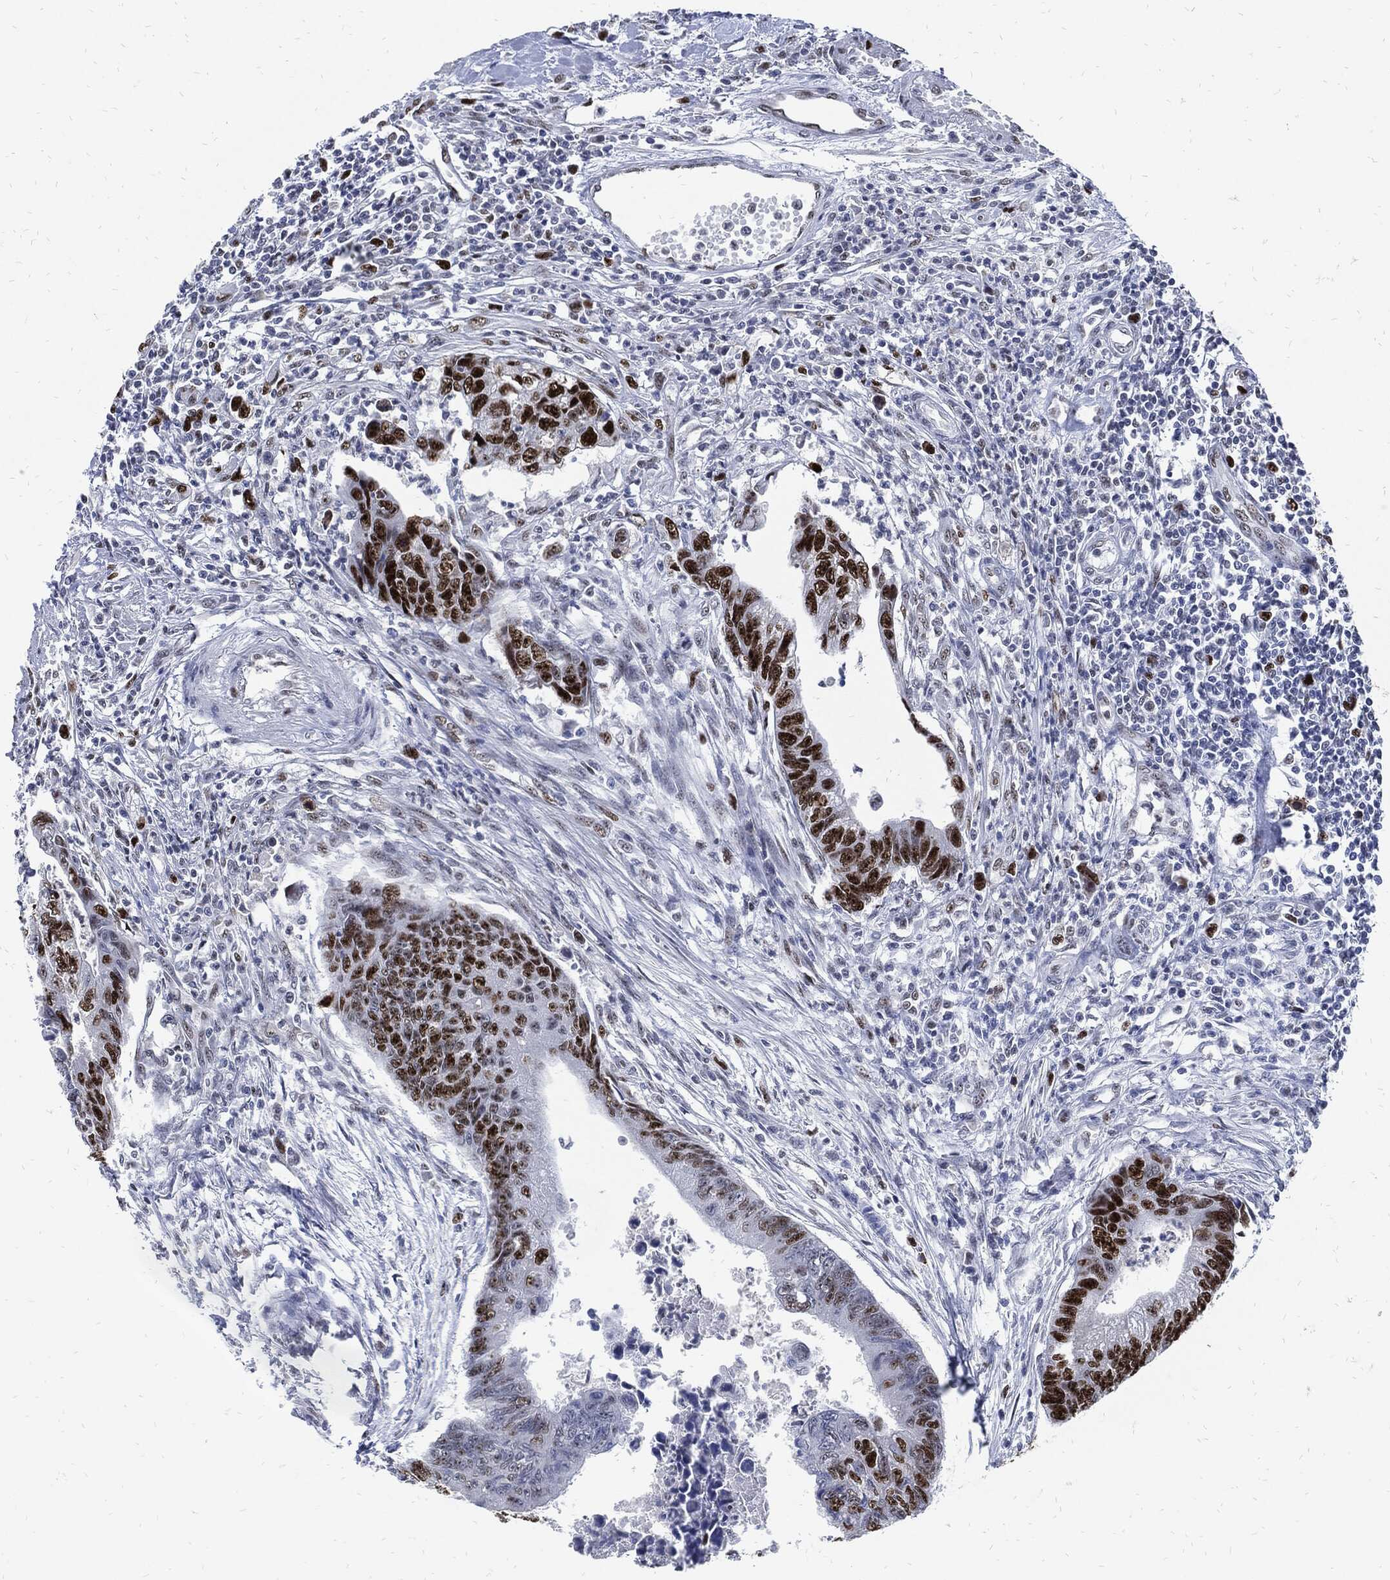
{"staining": {"intensity": "strong", "quantity": "25%-75%", "location": "nuclear"}, "tissue": "colorectal cancer", "cell_type": "Tumor cells", "image_type": "cancer", "snomed": [{"axis": "morphology", "description": "Adenocarcinoma, NOS"}, {"axis": "topography", "description": "Colon"}], "caption": "Strong nuclear protein staining is identified in about 25%-75% of tumor cells in adenocarcinoma (colorectal).", "gene": "NBN", "patient": {"sex": "female", "age": 65}}